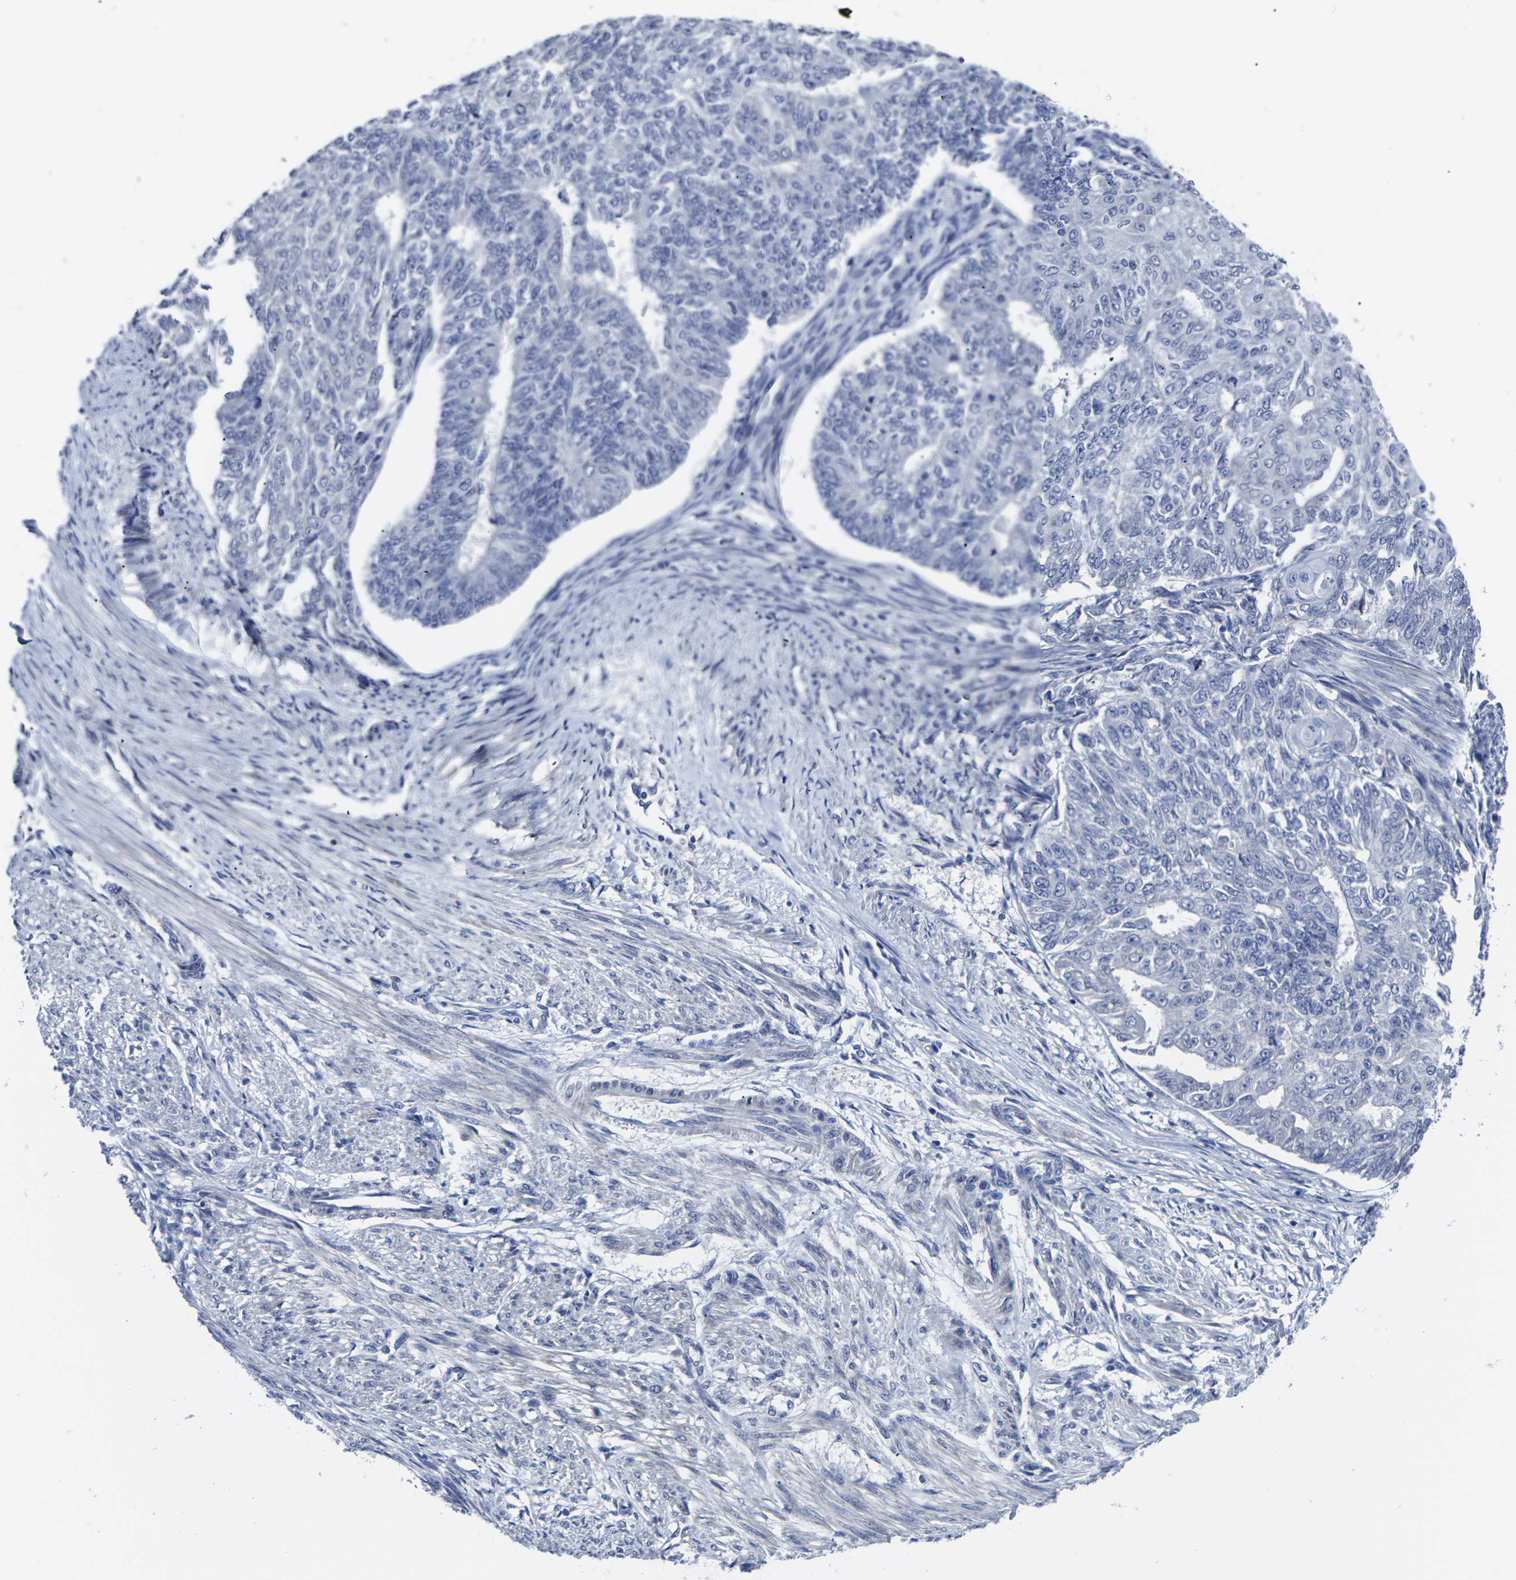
{"staining": {"intensity": "negative", "quantity": "none", "location": "none"}, "tissue": "endometrial cancer", "cell_type": "Tumor cells", "image_type": "cancer", "snomed": [{"axis": "morphology", "description": "Adenocarcinoma, NOS"}, {"axis": "topography", "description": "Endometrium"}], "caption": "High magnification brightfield microscopy of endometrial cancer stained with DAB (brown) and counterstained with hematoxylin (blue): tumor cells show no significant staining.", "gene": "MSANTD4", "patient": {"sex": "female", "age": 32}}